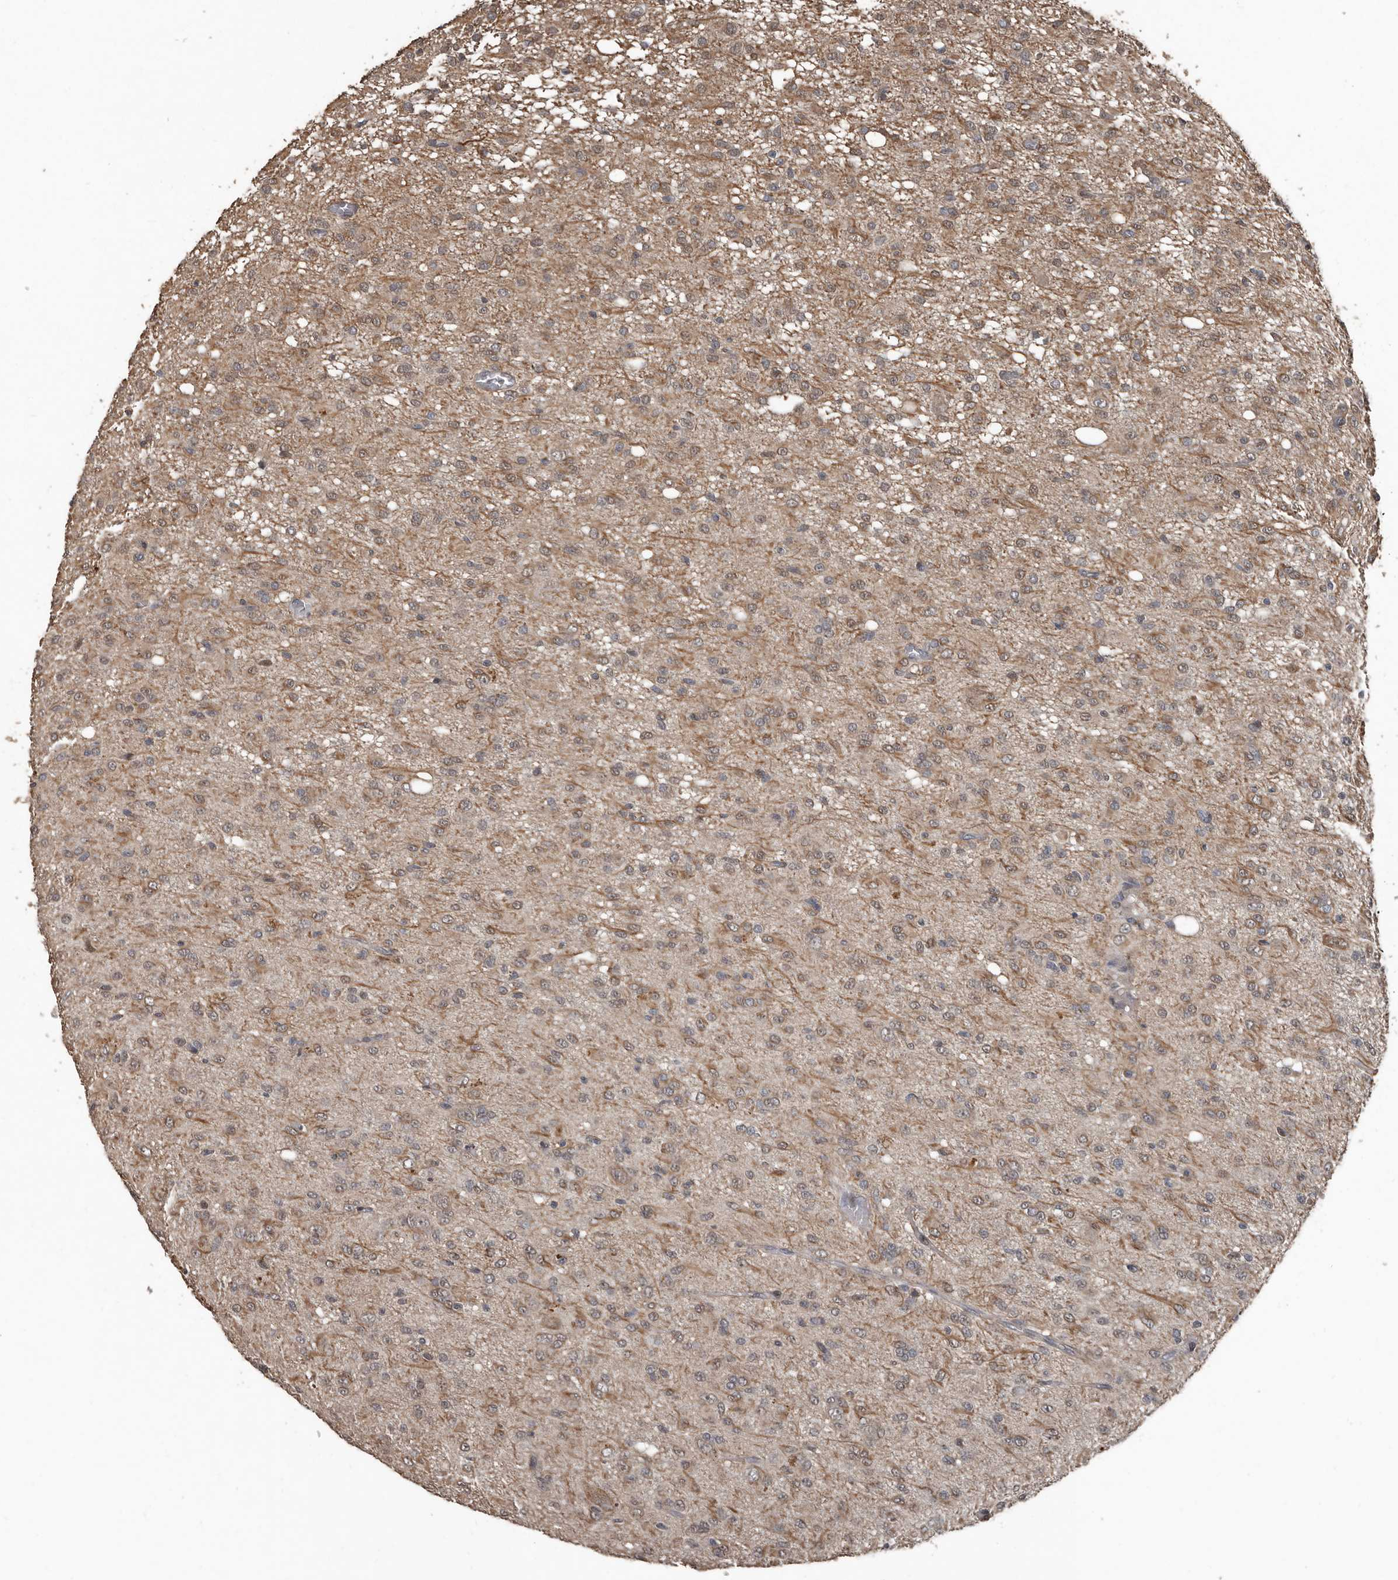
{"staining": {"intensity": "weak", "quantity": ">75%", "location": "cytoplasmic/membranous"}, "tissue": "glioma", "cell_type": "Tumor cells", "image_type": "cancer", "snomed": [{"axis": "morphology", "description": "Glioma, malignant, High grade"}, {"axis": "topography", "description": "Brain"}], "caption": "This is an image of immunohistochemistry (IHC) staining of malignant glioma (high-grade), which shows weak staining in the cytoplasmic/membranous of tumor cells.", "gene": "FSBP", "patient": {"sex": "female", "age": 59}}